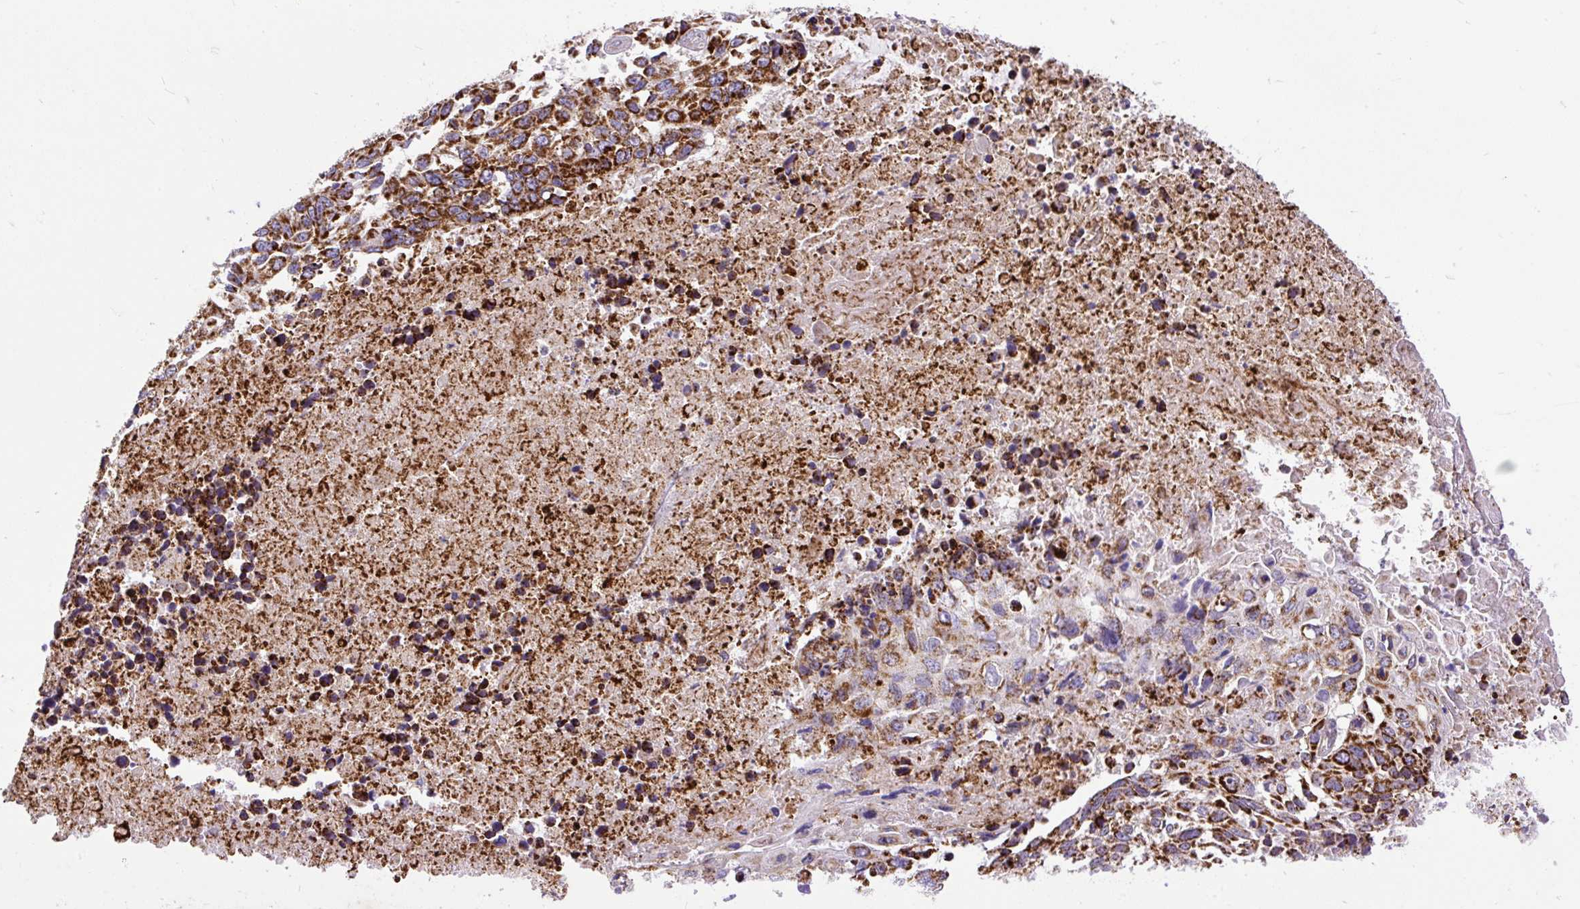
{"staining": {"intensity": "strong", "quantity": ">75%", "location": "cytoplasmic/membranous"}, "tissue": "lung cancer", "cell_type": "Tumor cells", "image_type": "cancer", "snomed": [{"axis": "morphology", "description": "Squamous cell carcinoma, NOS"}, {"axis": "topography", "description": "Lung"}], "caption": "Immunohistochemistry (IHC) photomicrograph of squamous cell carcinoma (lung) stained for a protein (brown), which shows high levels of strong cytoplasmic/membranous positivity in approximately >75% of tumor cells.", "gene": "TOMM40", "patient": {"sex": "male", "age": 62}}